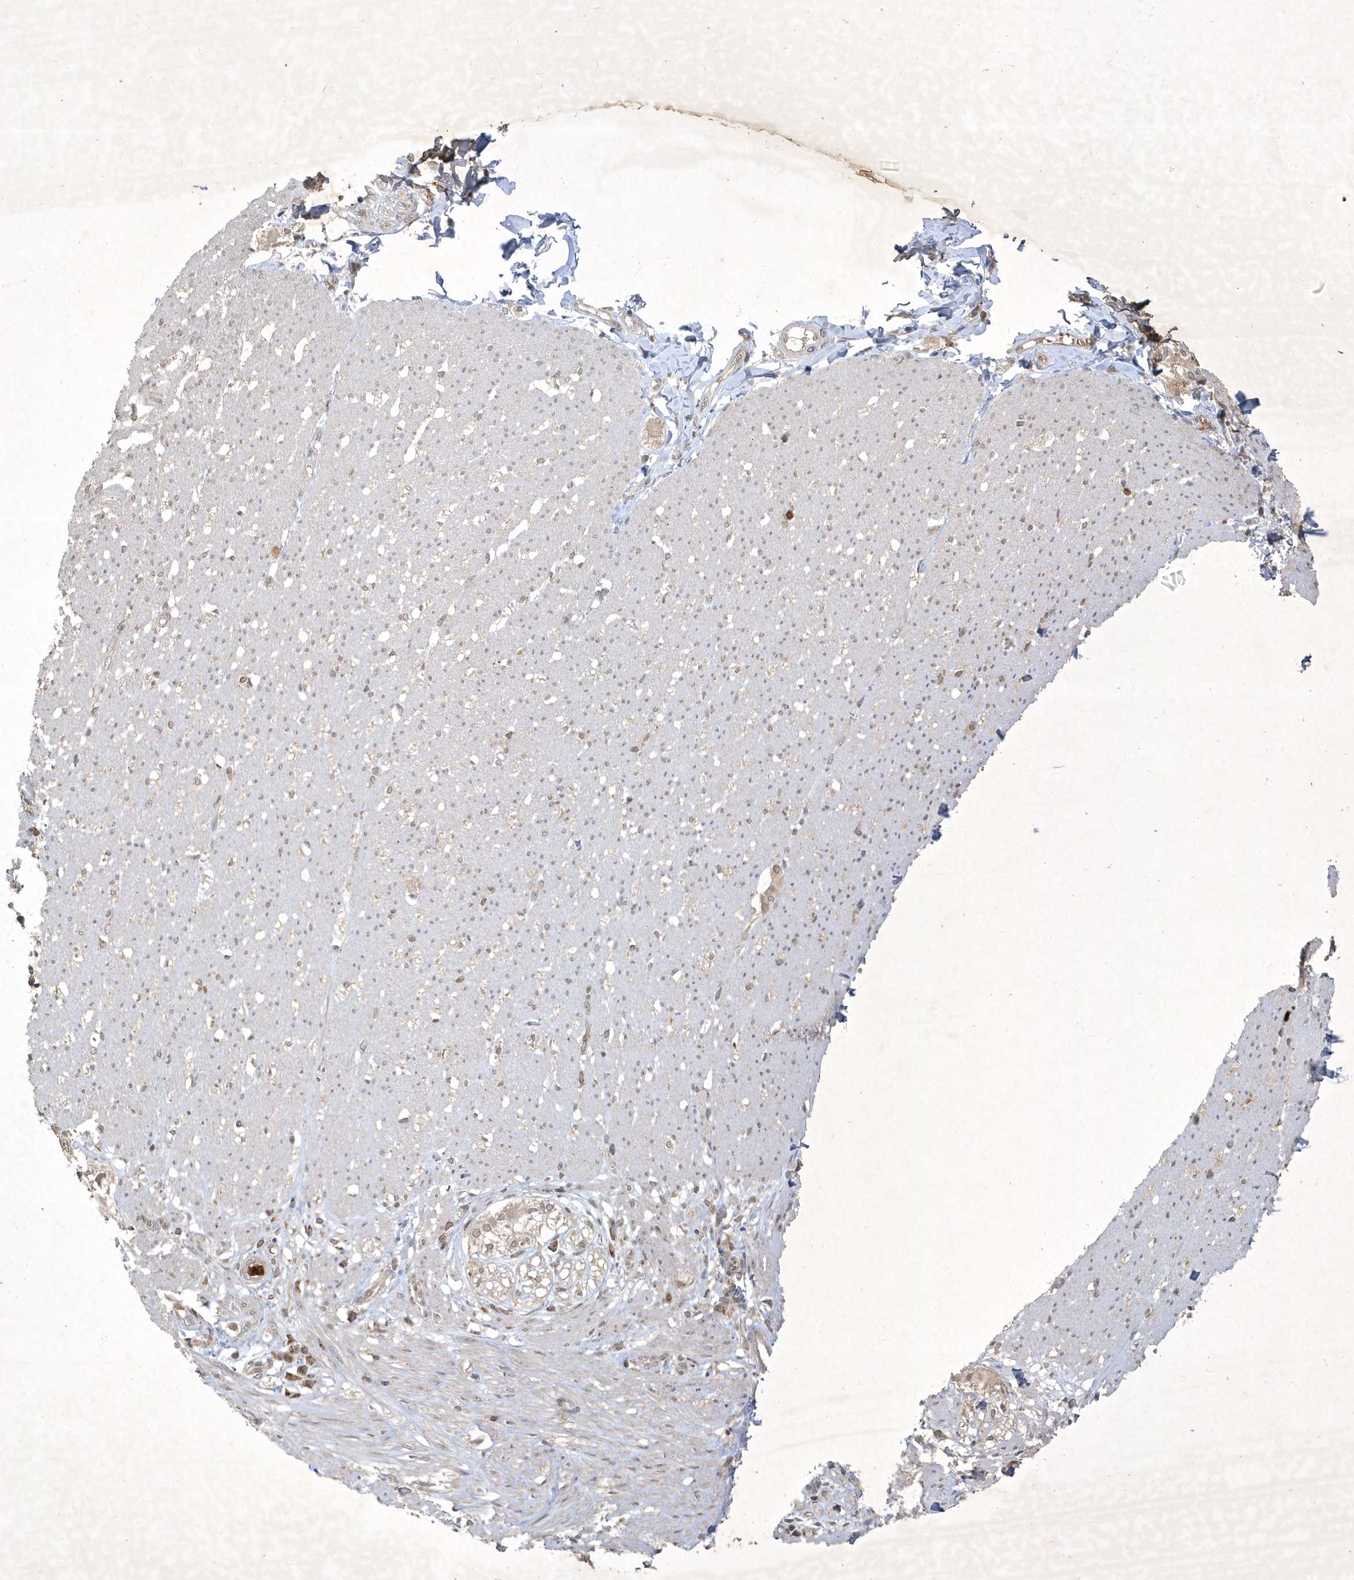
{"staining": {"intensity": "weak", "quantity": "<25%", "location": "cytoplasmic/membranous"}, "tissue": "smooth muscle", "cell_type": "Smooth muscle cells", "image_type": "normal", "snomed": [{"axis": "morphology", "description": "Normal tissue, NOS"}, {"axis": "morphology", "description": "Adenocarcinoma, NOS"}, {"axis": "topography", "description": "Colon"}, {"axis": "topography", "description": "Peripheral nerve tissue"}], "caption": "Smooth muscle cells are negative for protein expression in unremarkable human smooth muscle. (Brightfield microscopy of DAB IHC at high magnification).", "gene": "ZNF213", "patient": {"sex": "male", "age": 14}}